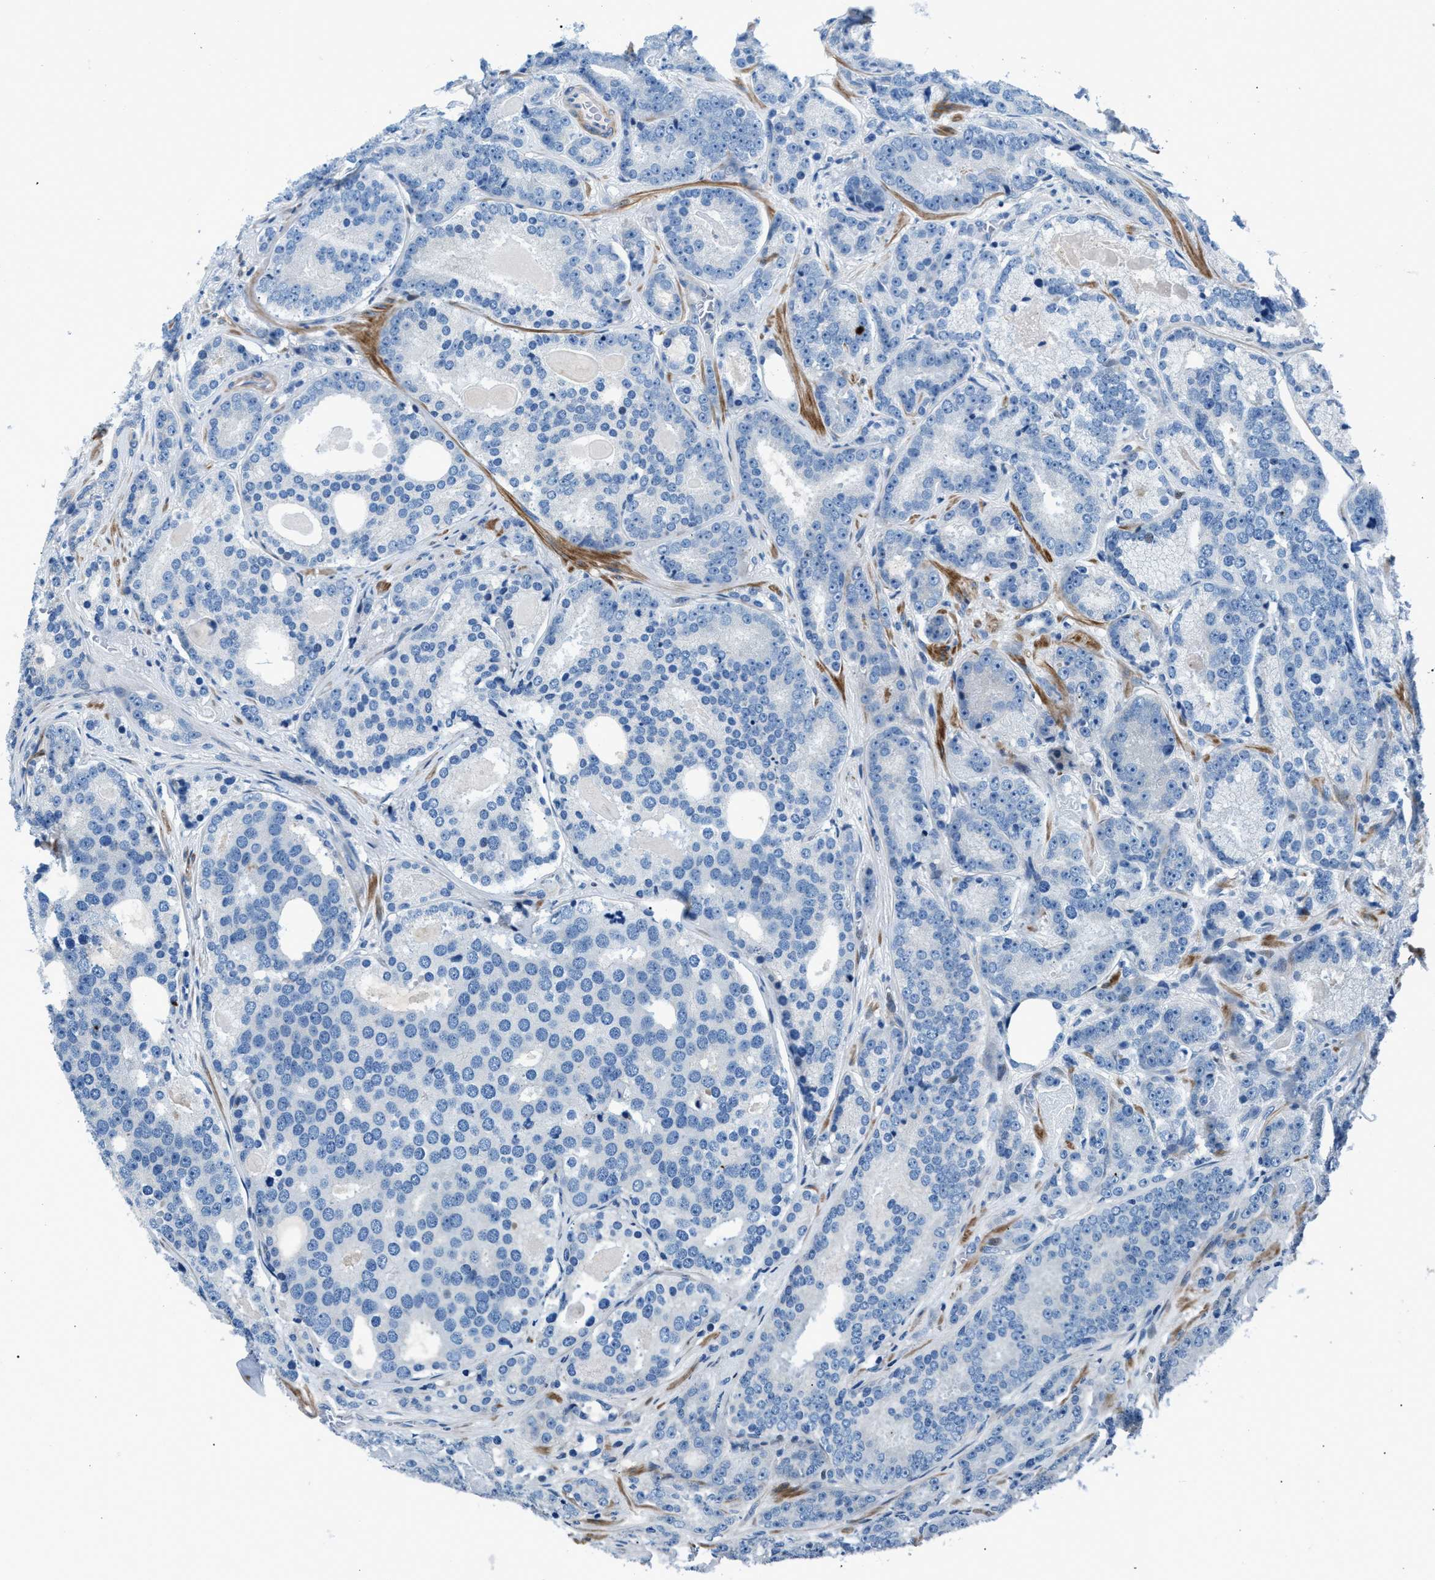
{"staining": {"intensity": "negative", "quantity": "none", "location": "none"}, "tissue": "prostate cancer", "cell_type": "Tumor cells", "image_type": "cancer", "snomed": [{"axis": "morphology", "description": "Adenocarcinoma, High grade"}, {"axis": "topography", "description": "Prostate"}], "caption": "Immunohistochemistry photomicrograph of human prostate cancer (adenocarcinoma (high-grade)) stained for a protein (brown), which reveals no positivity in tumor cells. The staining is performed using DAB (3,3'-diaminobenzidine) brown chromogen with nuclei counter-stained in using hematoxylin.", "gene": "CDRT4", "patient": {"sex": "male", "age": 60}}